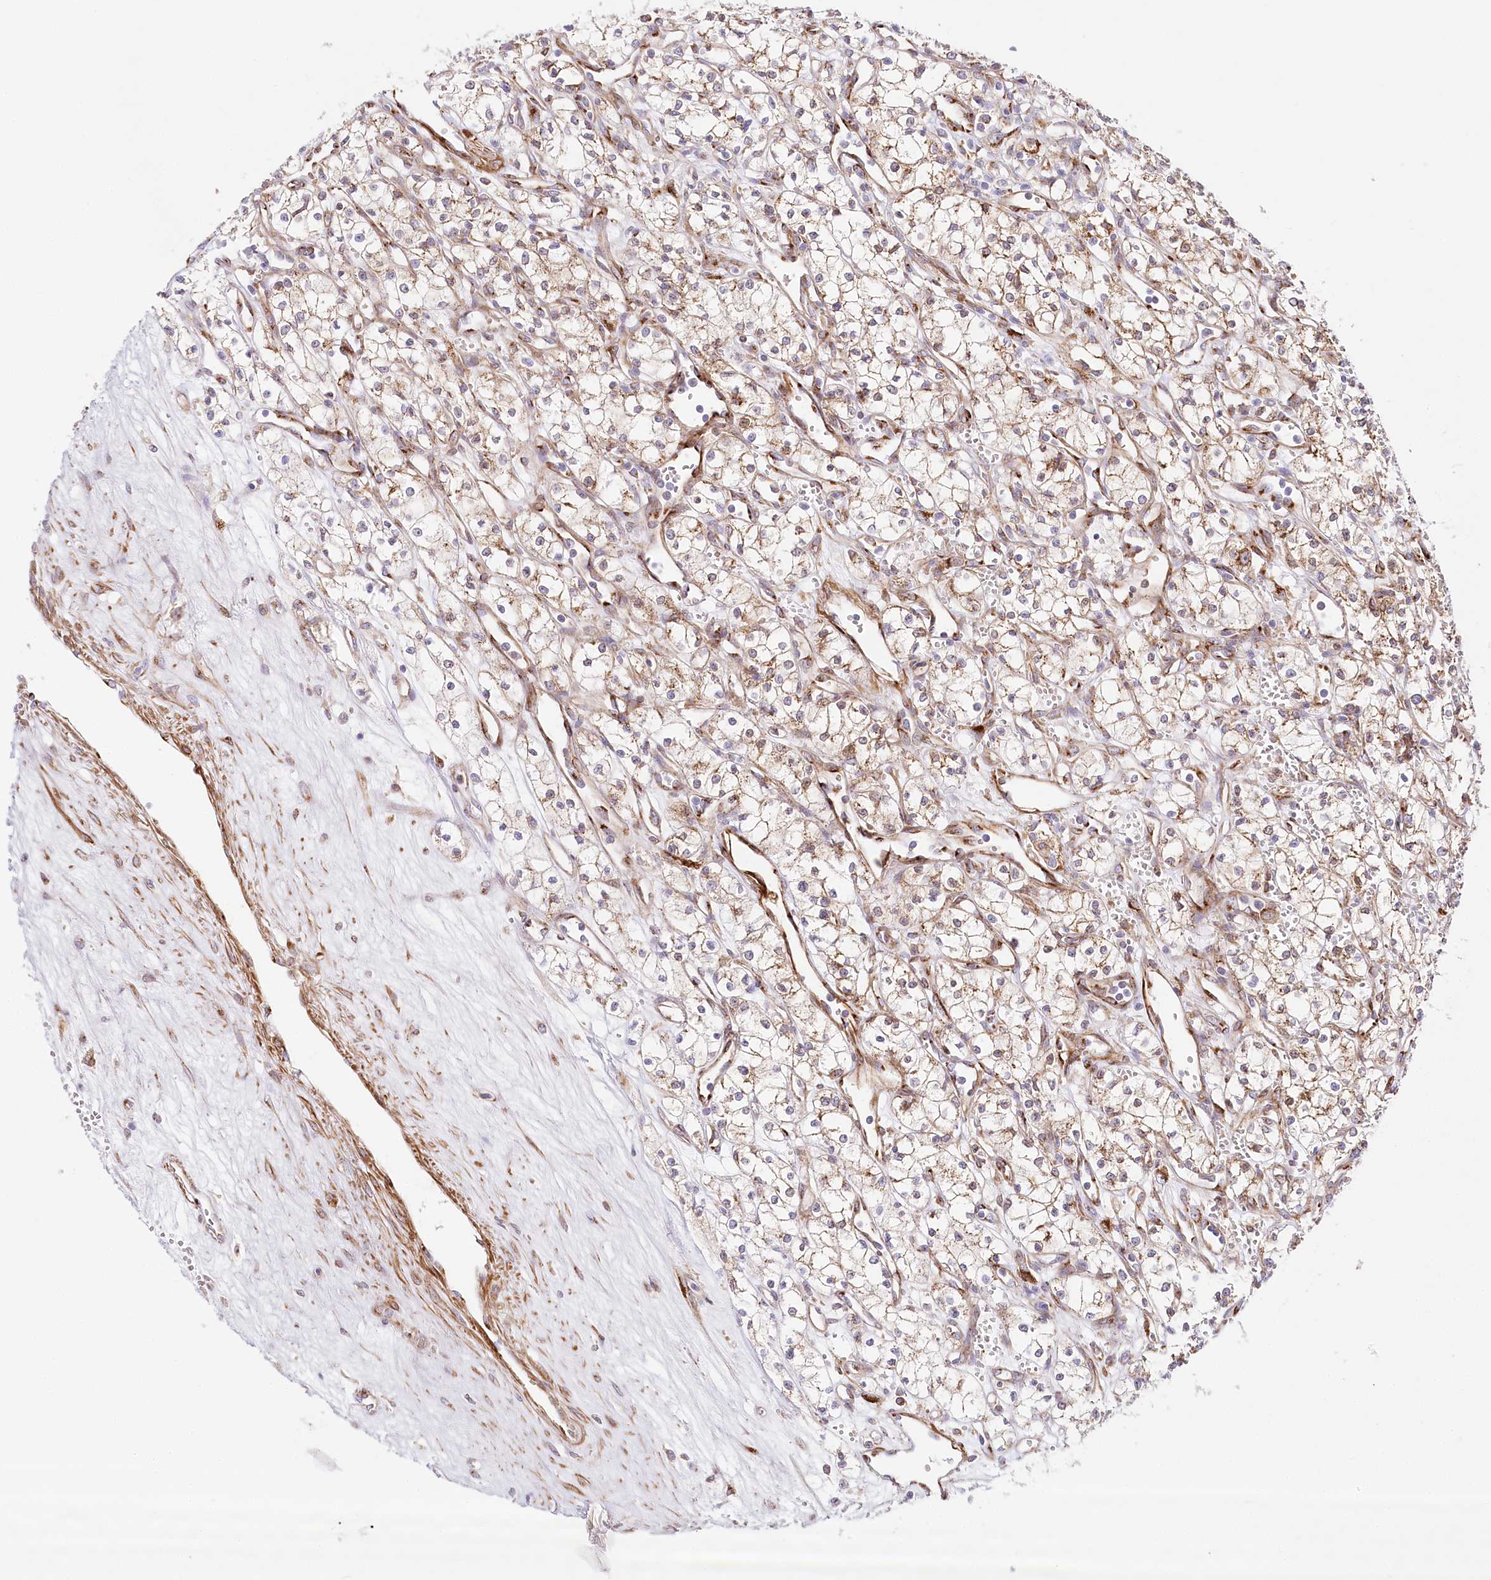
{"staining": {"intensity": "moderate", "quantity": "25%-75%", "location": "cytoplasmic/membranous"}, "tissue": "renal cancer", "cell_type": "Tumor cells", "image_type": "cancer", "snomed": [{"axis": "morphology", "description": "Adenocarcinoma, NOS"}, {"axis": "topography", "description": "Kidney"}], "caption": "Protein expression analysis of human renal cancer reveals moderate cytoplasmic/membranous staining in approximately 25%-75% of tumor cells. Nuclei are stained in blue.", "gene": "ABRAXAS2", "patient": {"sex": "male", "age": 59}}